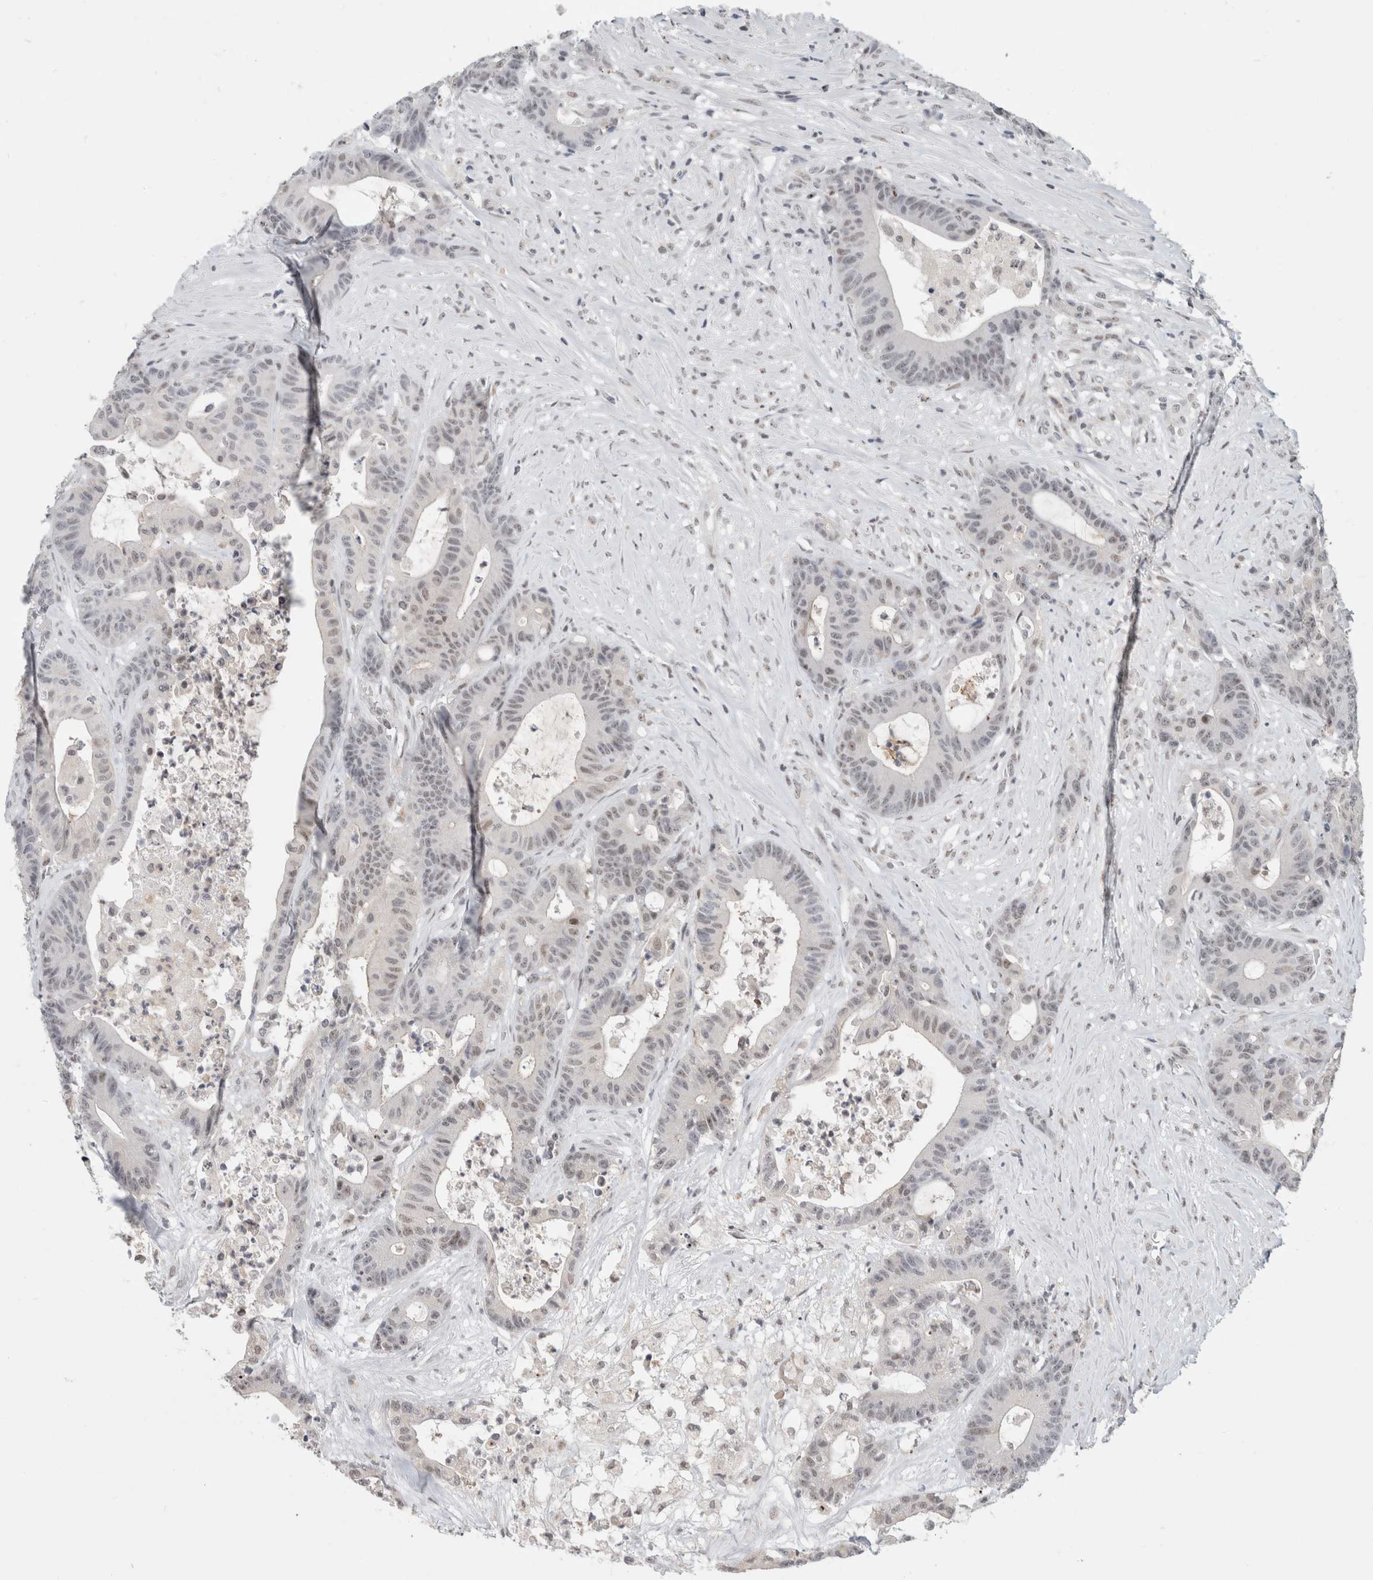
{"staining": {"intensity": "negative", "quantity": "none", "location": "none"}, "tissue": "colorectal cancer", "cell_type": "Tumor cells", "image_type": "cancer", "snomed": [{"axis": "morphology", "description": "Adenocarcinoma, NOS"}, {"axis": "topography", "description": "Colon"}], "caption": "A high-resolution micrograph shows immunohistochemistry (IHC) staining of colorectal cancer, which reveals no significant staining in tumor cells. Nuclei are stained in blue.", "gene": "SENP6", "patient": {"sex": "female", "age": 84}}